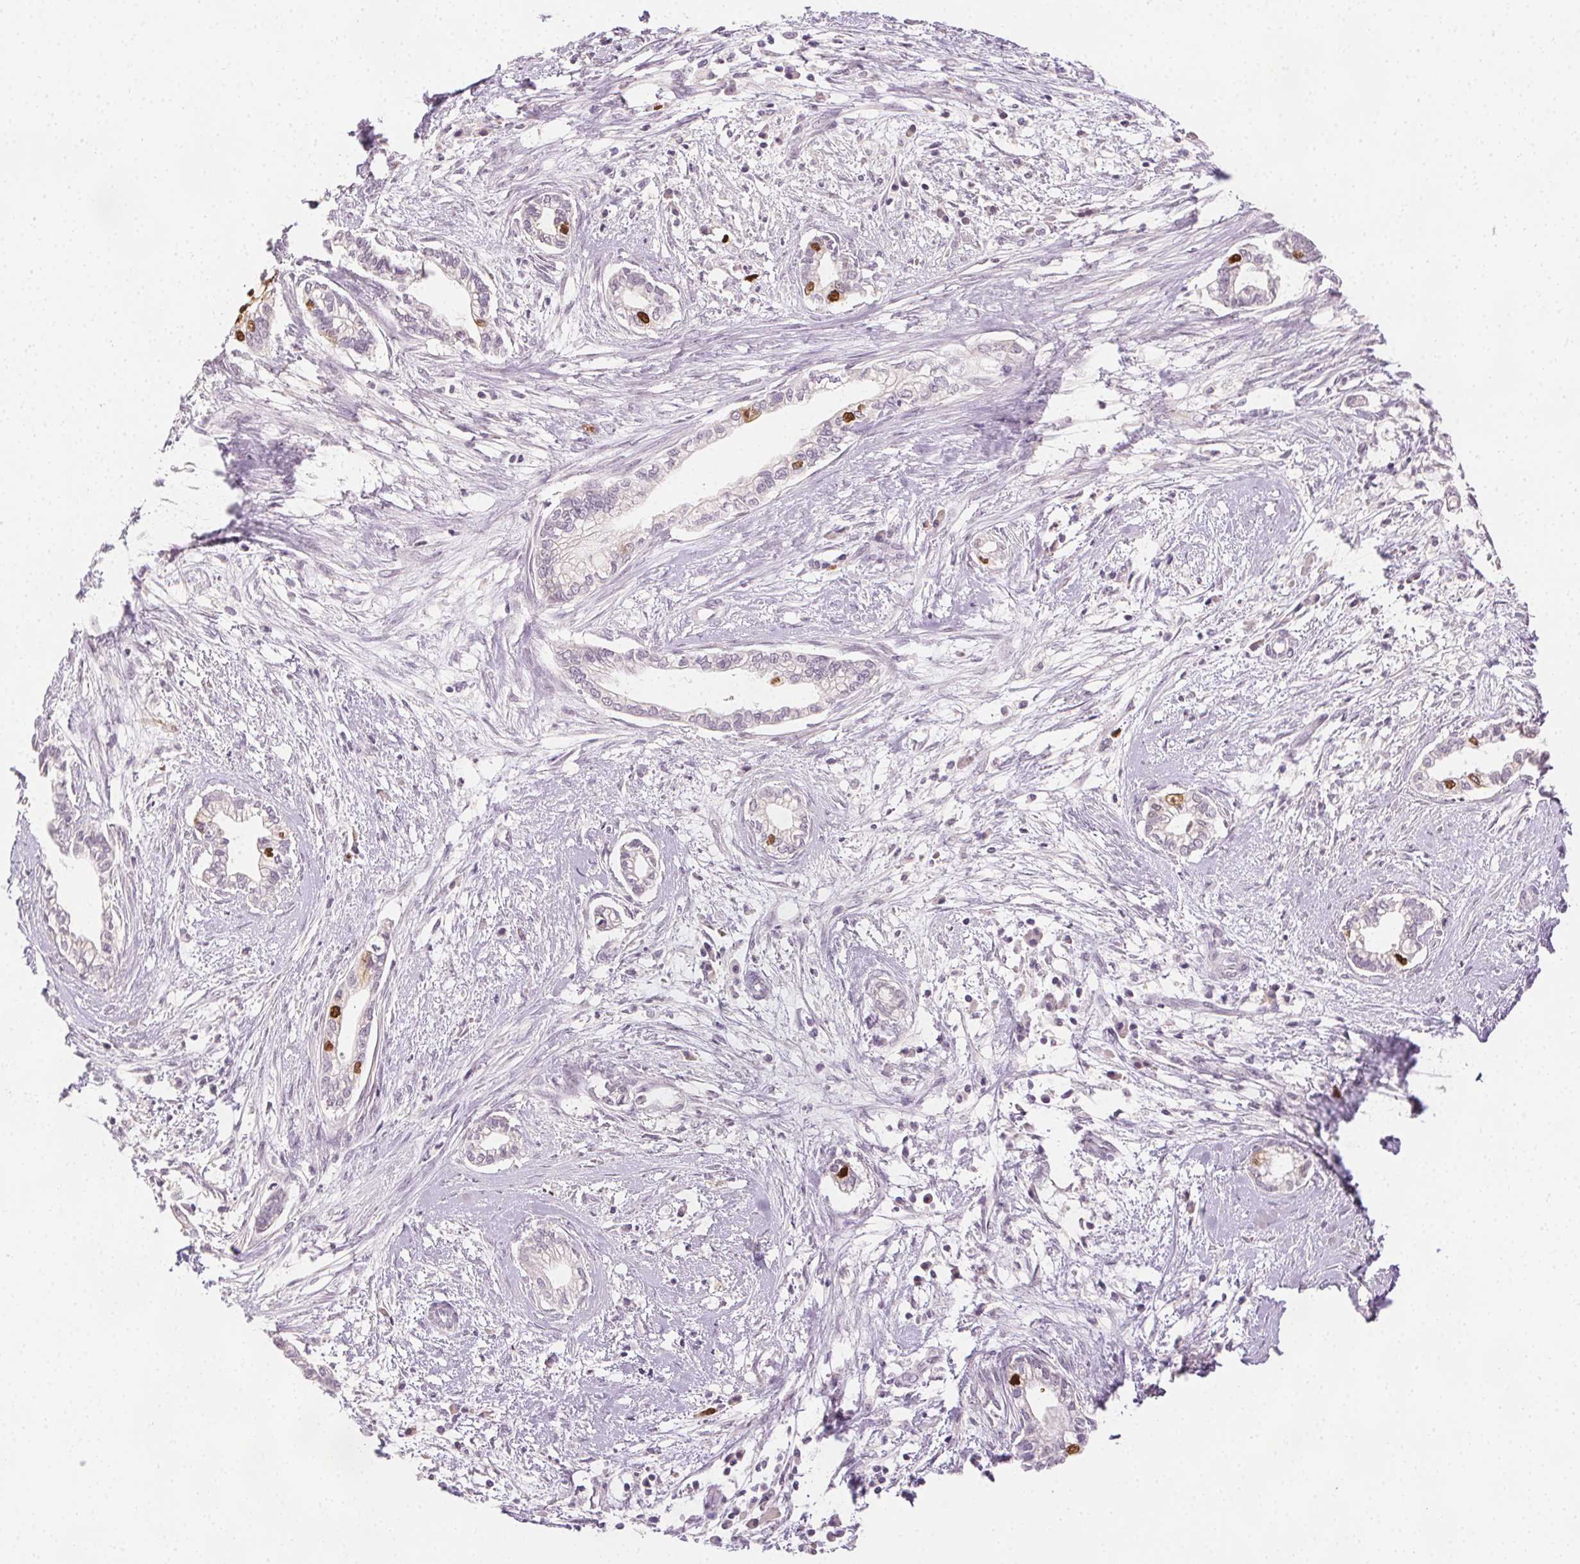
{"staining": {"intensity": "strong", "quantity": "<25%", "location": "nuclear"}, "tissue": "cervical cancer", "cell_type": "Tumor cells", "image_type": "cancer", "snomed": [{"axis": "morphology", "description": "Adenocarcinoma, NOS"}, {"axis": "topography", "description": "Cervix"}], "caption": "About <25% of tumor cells in cervical cancer exhibit strong nuclear protein positivity as visualized by brown immunohistochemical staining.", "gene": "ANLN", "patient": {"sex": "female", "age": 62}}